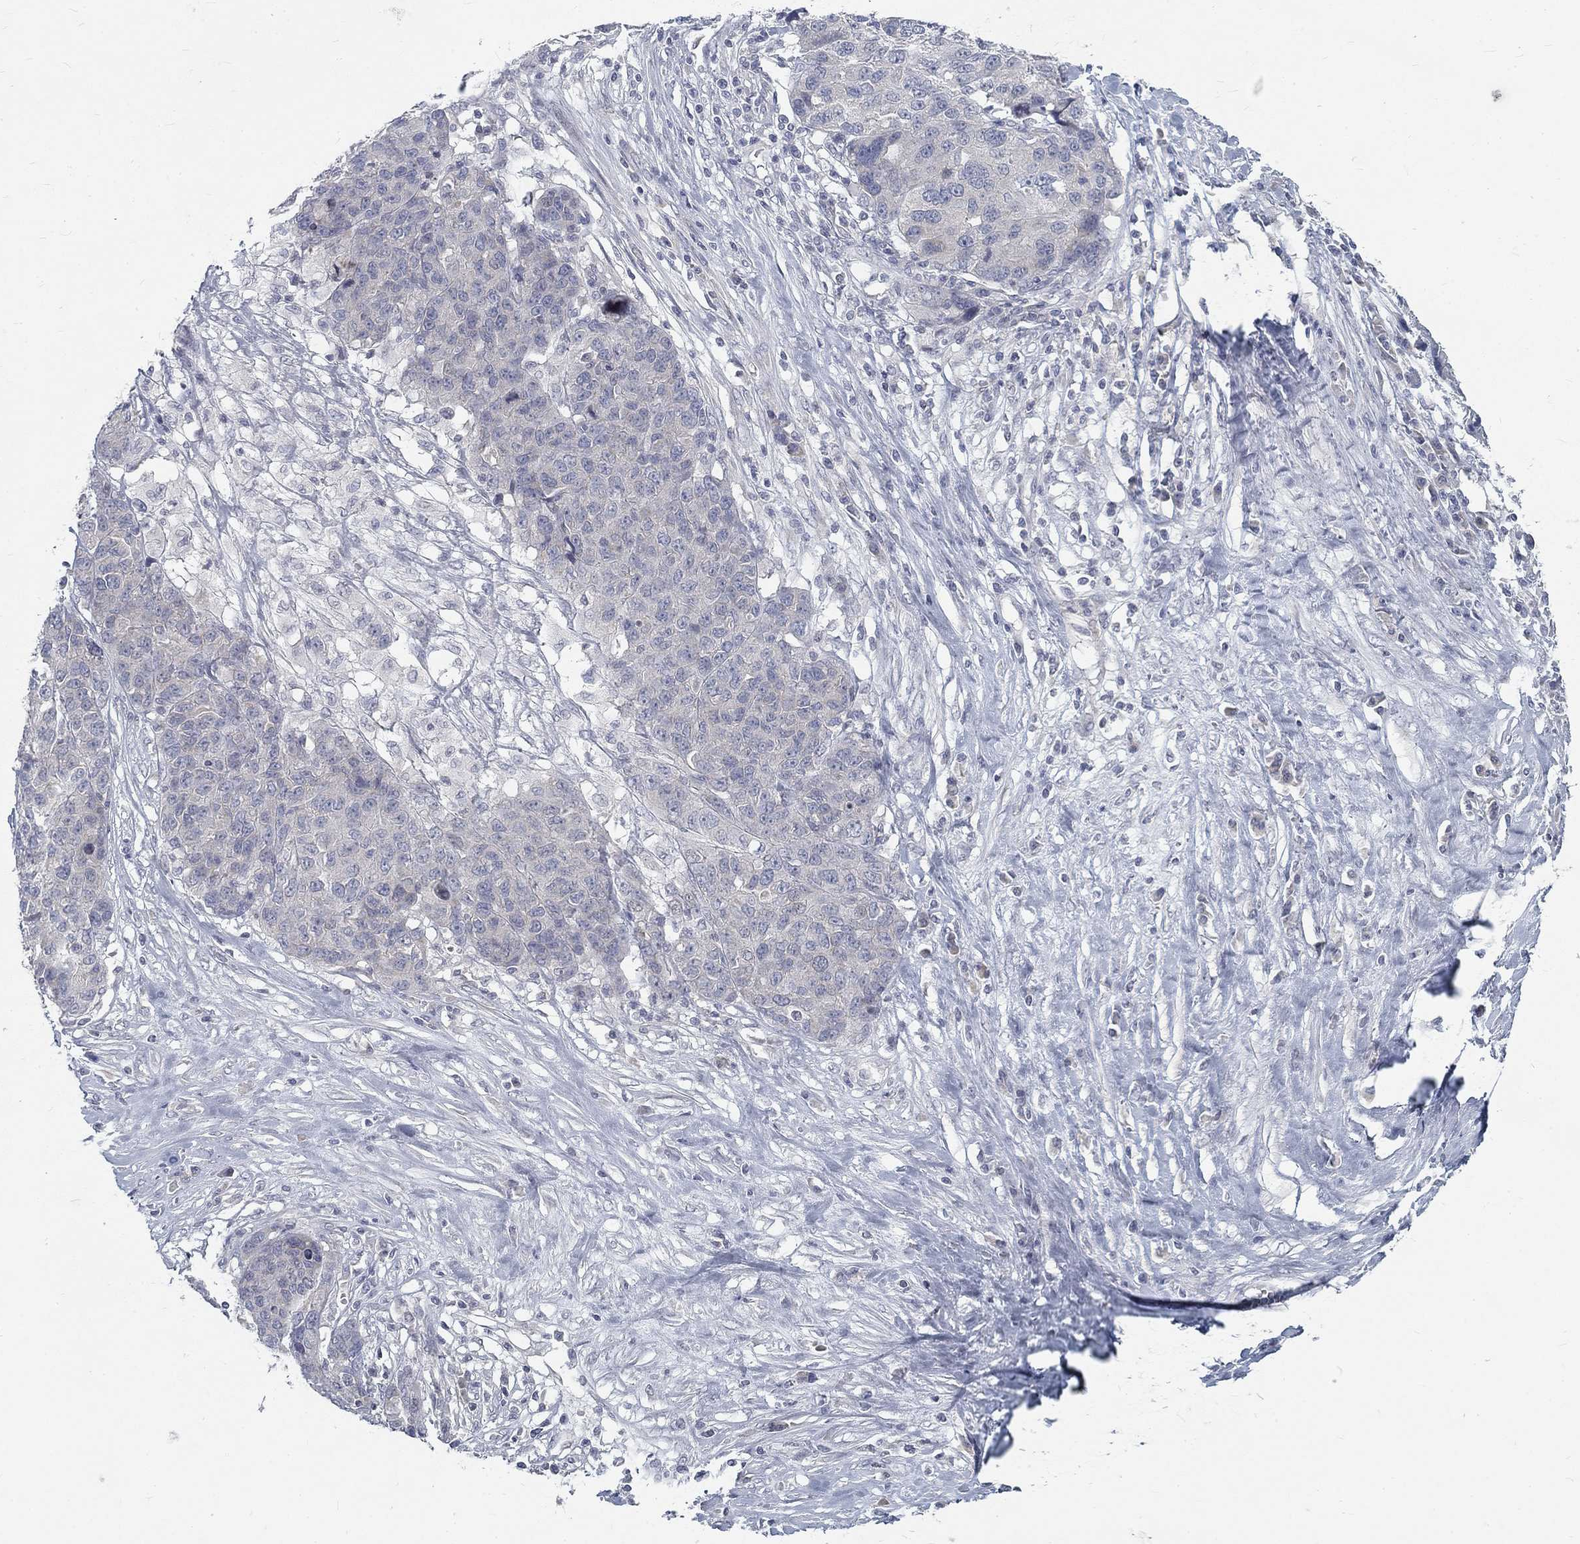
{"staining": {"intensity": "negative", "quantity": "none", "location": "none"}, "tissue": "ovarian cancer", "cell_type": "Tumor cells", "image_type": "cancer", "snomed": [{"axis": "morphology", "description": "Cystadenocarcinoma, serous, NOS"}, {"axis": "topography", "description": "Ovary"}], "caption": "Immunohistochemistry micrograph of neoplastic tissue: ovarian cancer (serous cystadenocarcinoma) stained with DAB (3,3'-diaminobenzidine) demonstrates no significant protein positivity in tumor cells.", "gene": "ATP1A3", "patient": {"sex": "female", "age": 87}}